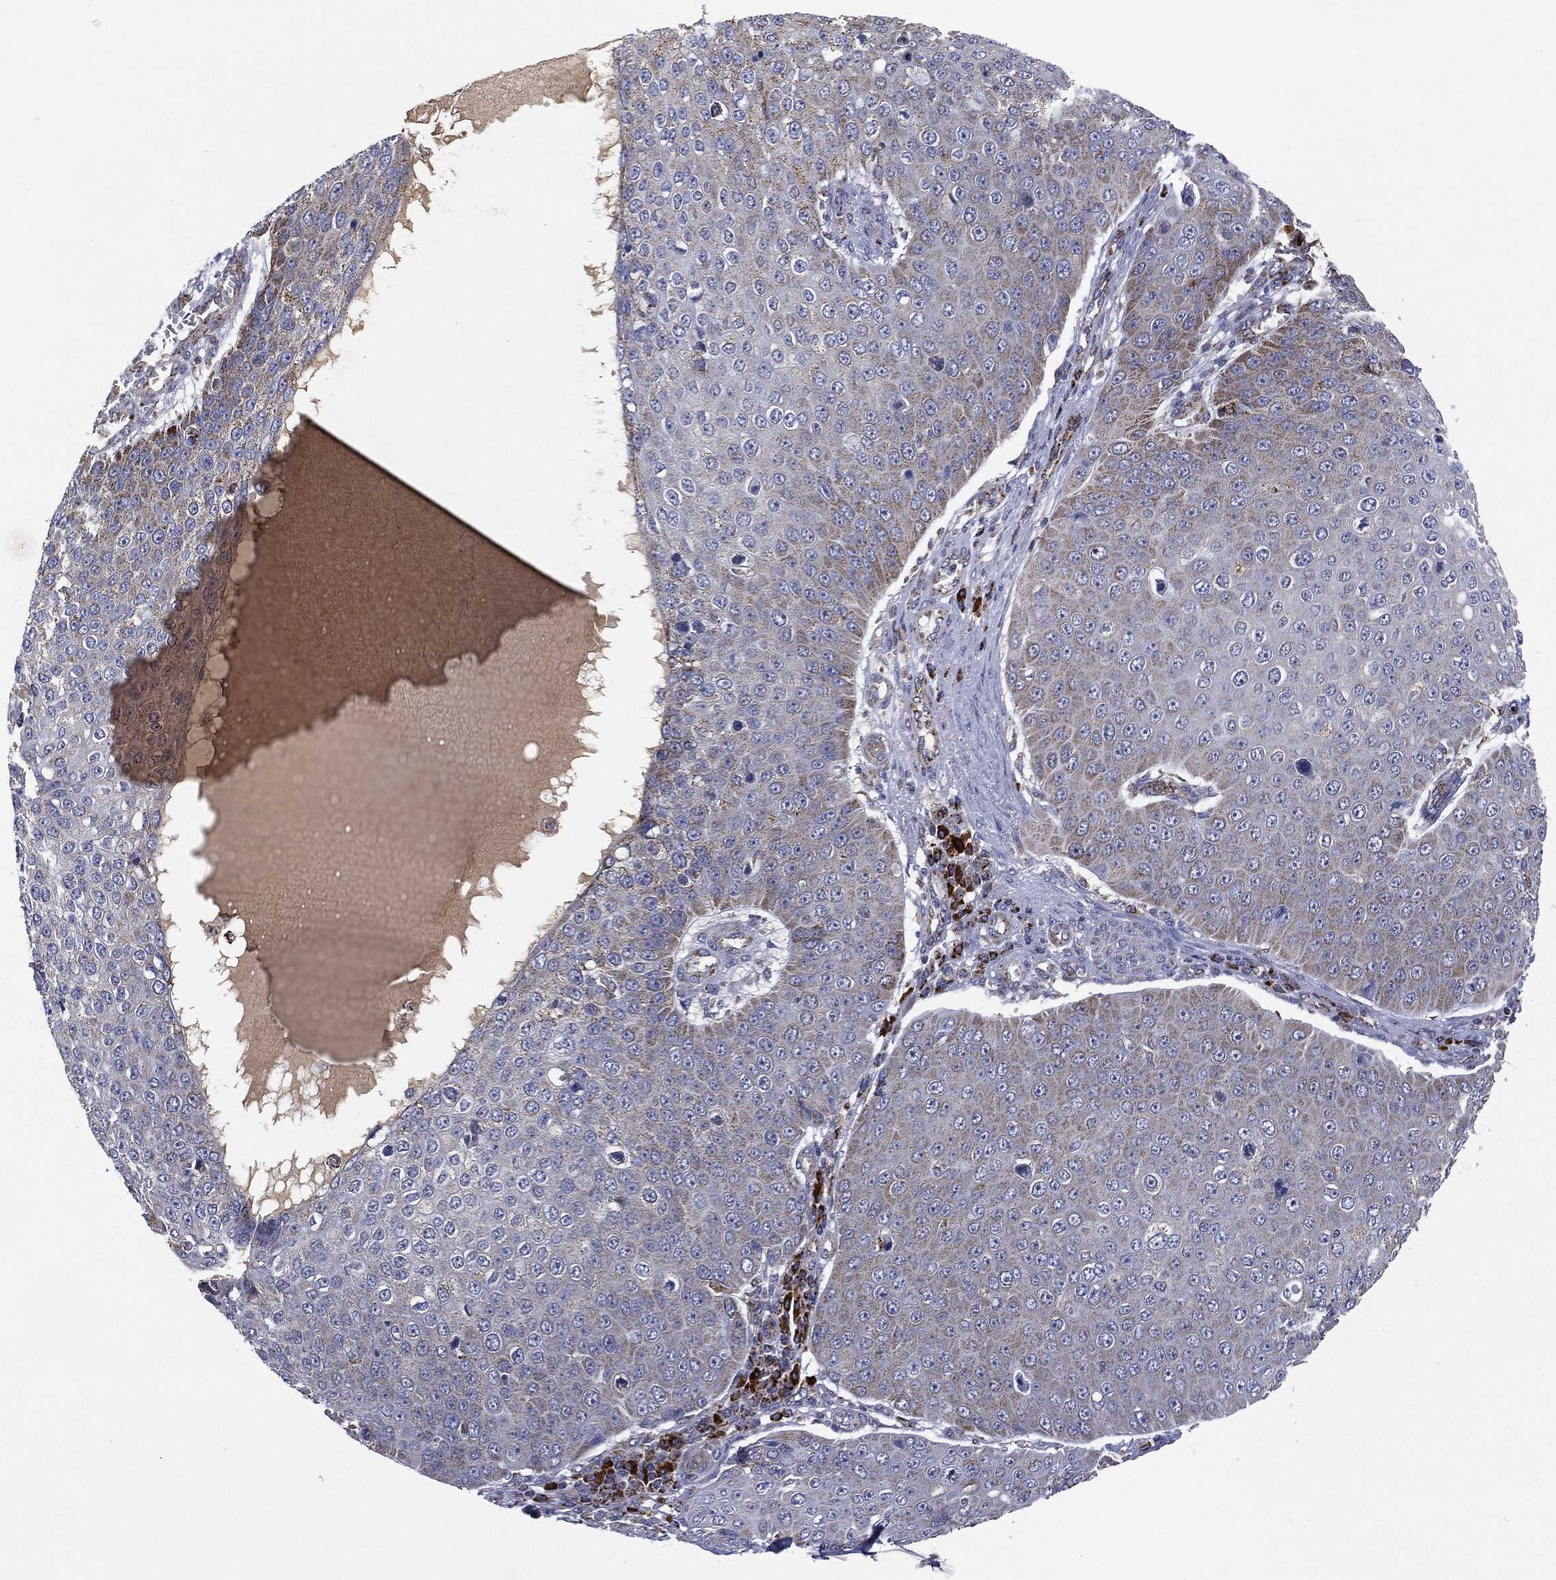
{"staining": {"intensity": "weak", "quantity": "<25%", "location": "cytoplasmic/membranous"}, "tissue": "skin cancer", "cell_type": "Tumor cells", "image_type": "cancer", "snomed": [{"axis": "morphology", "description": "Squamous cell carcinoma, NOS"}, {"axis": "topography", "description": "Skin"}], "caption": "Skin squamous cell carcinoma was stained to show a protein in brown. There is no significant expression in tumor cells.", "gene": "PPP2R5A", "patient": {"sex": "male", "age": 71}}